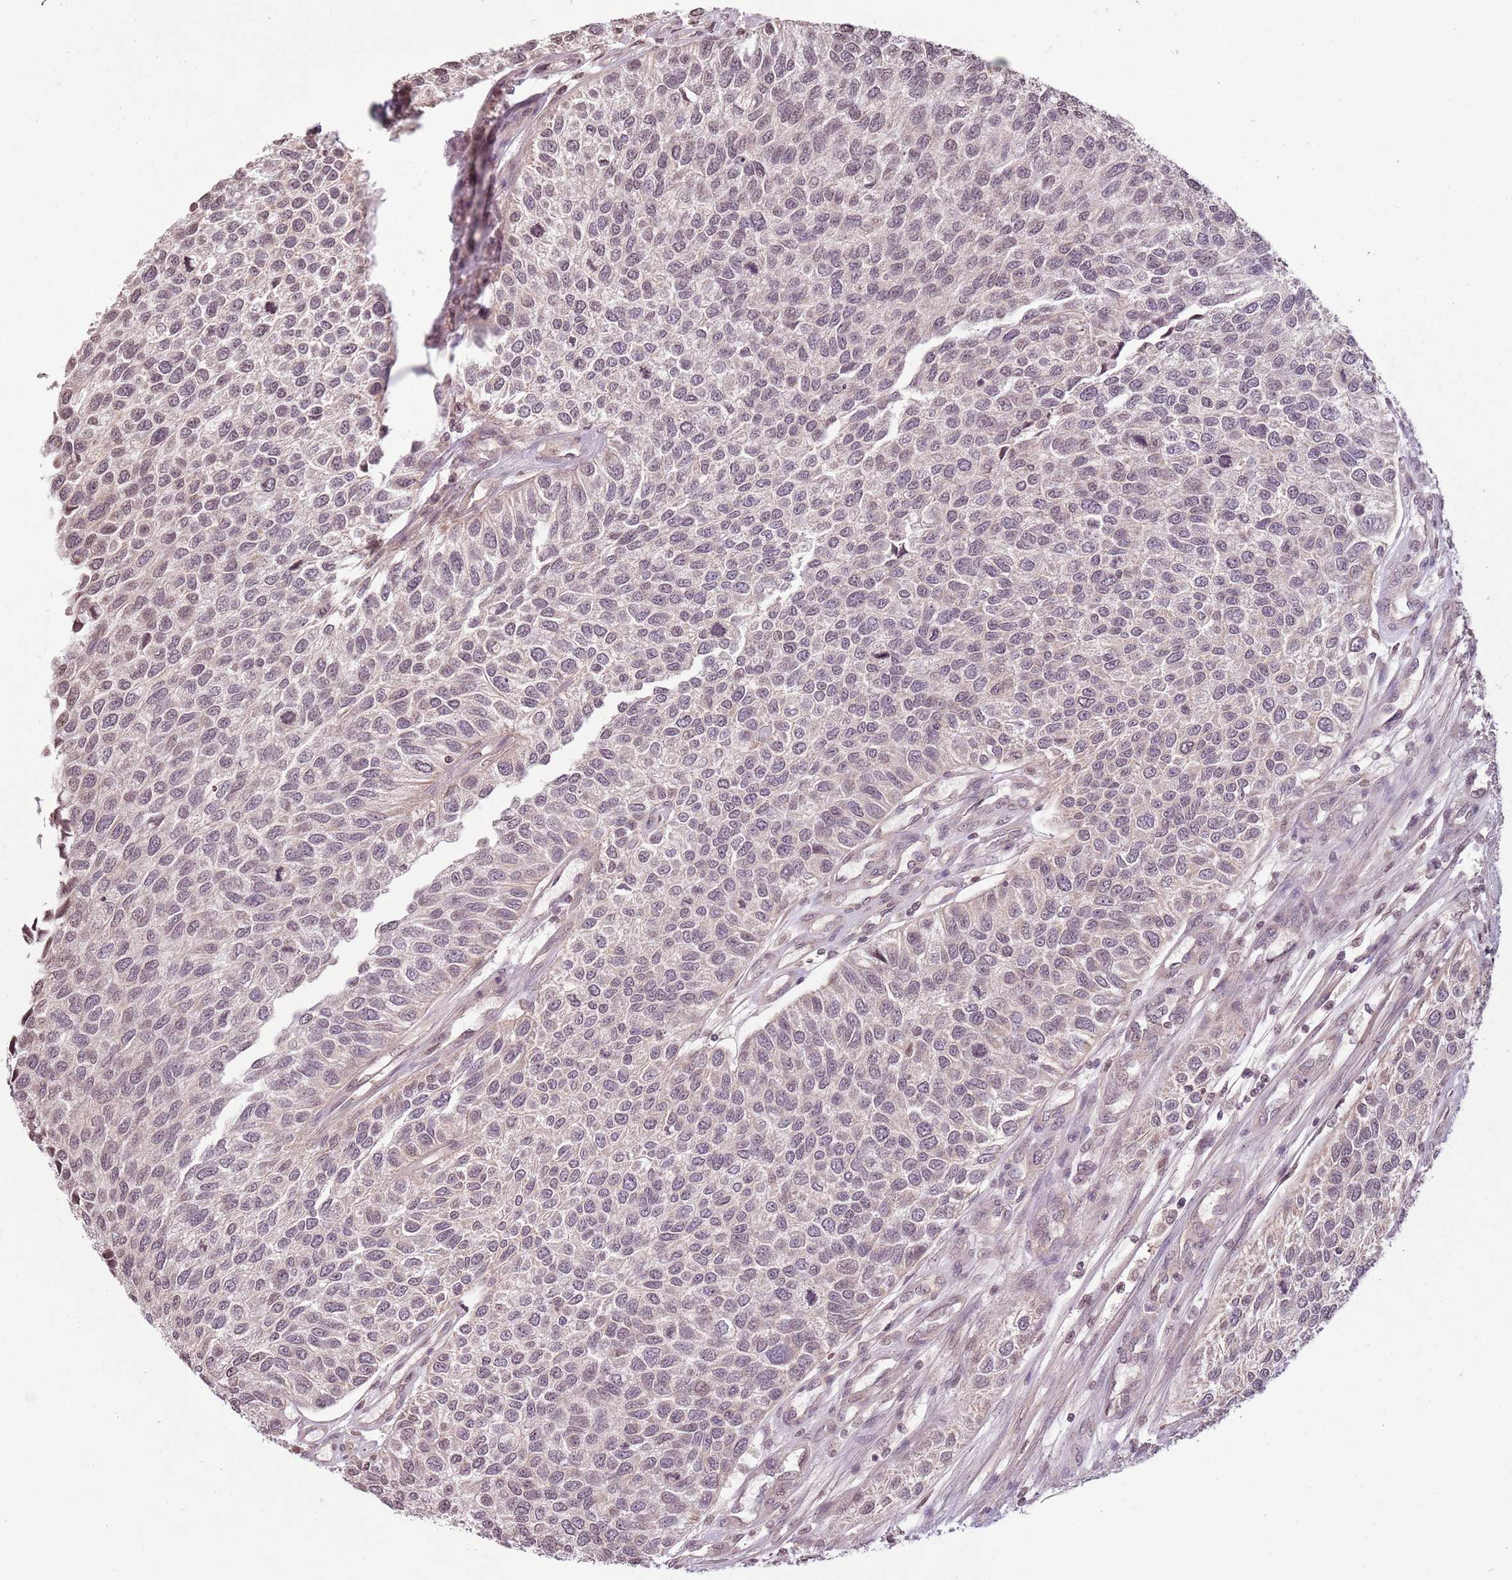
{"staining": {"intensity": "weak", "quantity": "<25%", "location": "nuclear"}, "tissue": "urothelial cancer", "cell_type": "Tumor cells", "image_type": "cancer", "snomed": [{"axis": "morphology", "description": "Urothelial carcinoma, NOS"}, {"axis": "topography", "description": "Urinary bladder"}], "caption": "Tumor cells show no significant positivity in urothelial cancer. (Immunohistochemistry (ihc), brightfield microscopy, high magnification).", "gene": "CAPN9", "patient": {"sex": "male", "age": 55}}